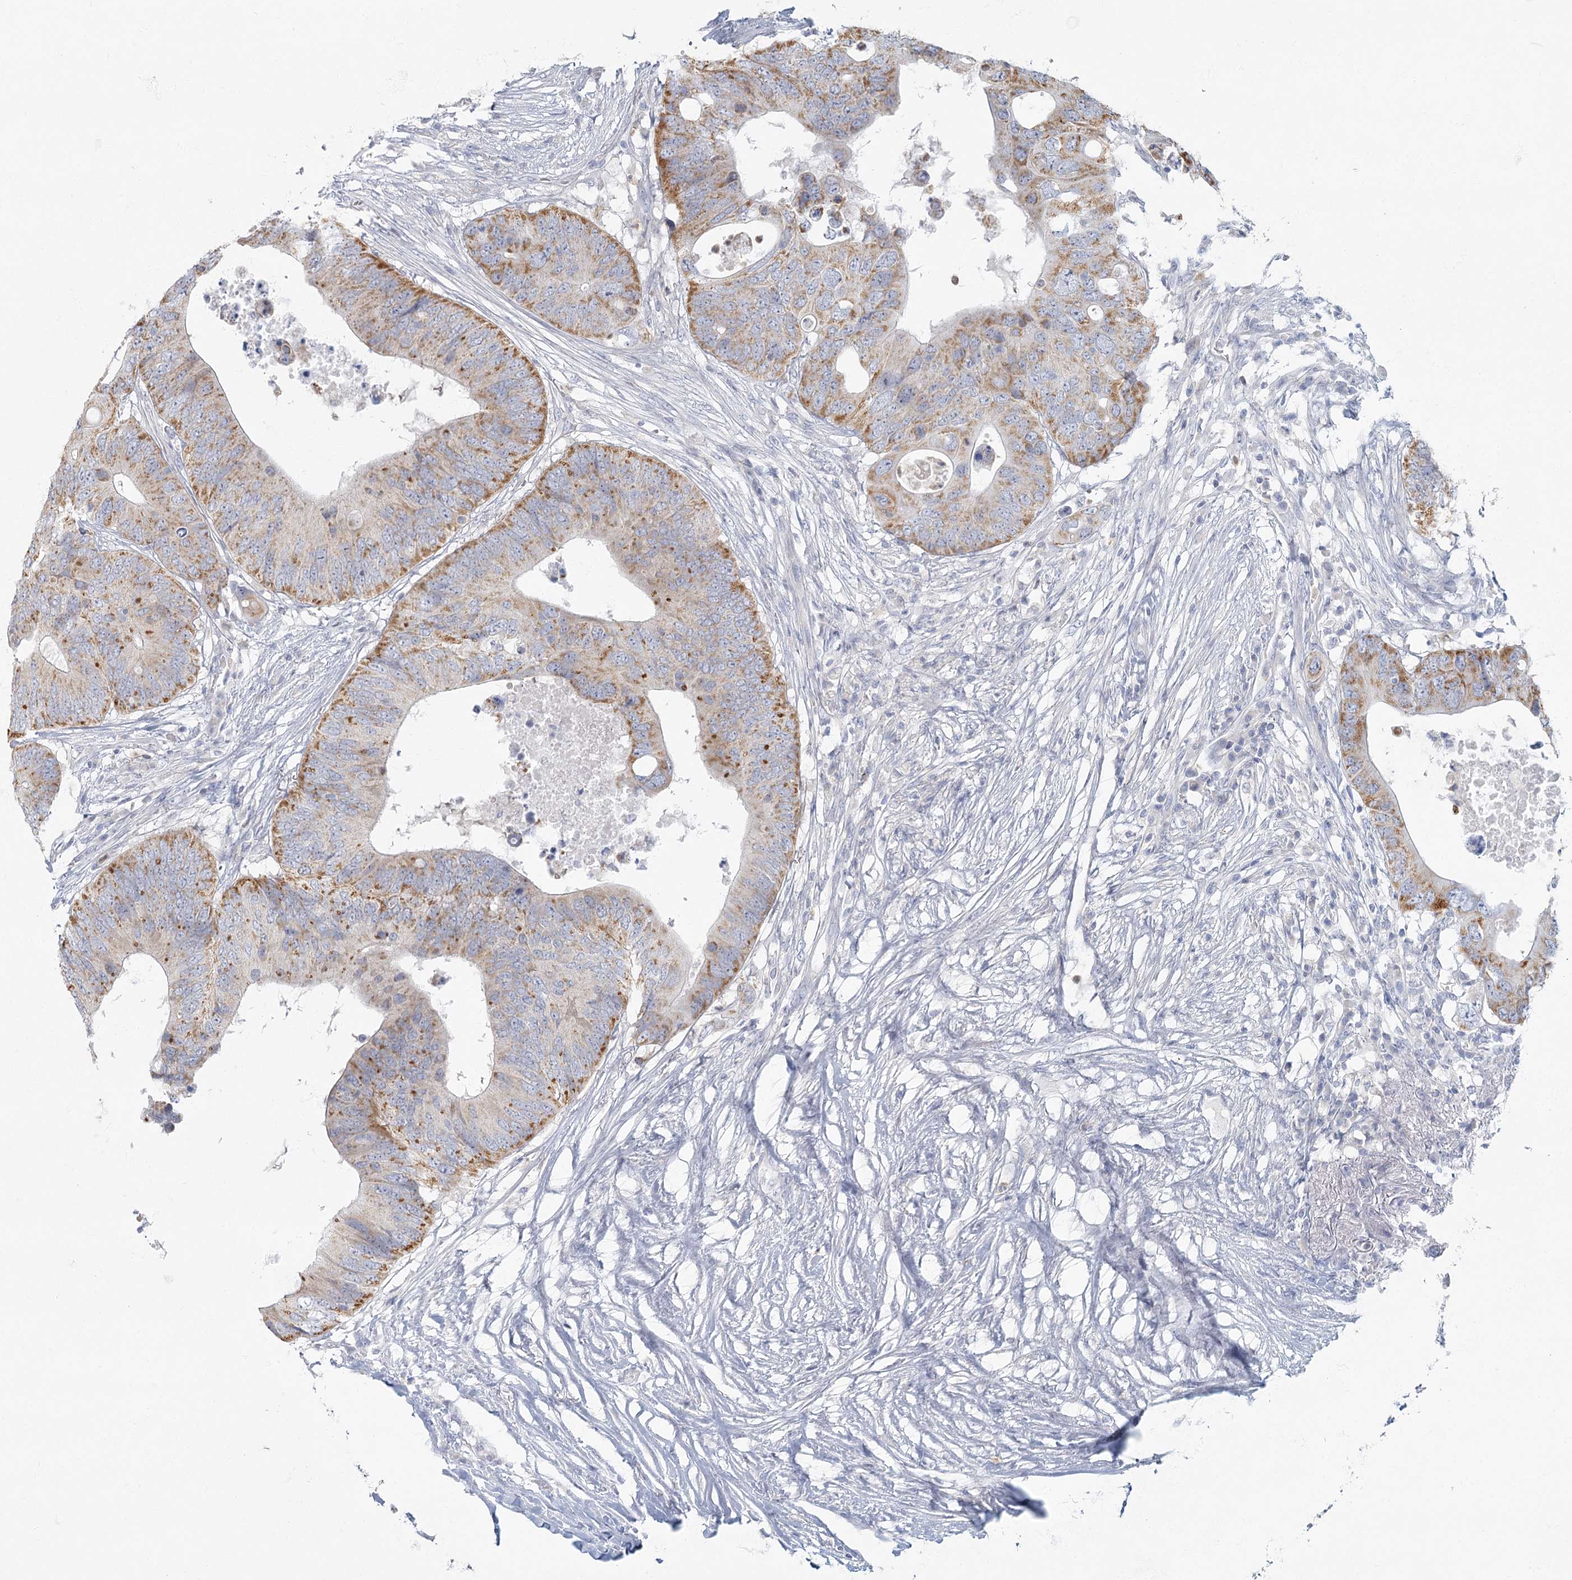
{"staining": {"intensity": "moderate", "quantity": ">75%", "location": "cytoplasmic/membranous"}, "tissue": "colorectal cancer", "cell_type": "Tumor cells", "image_type": "cancer", "snomed": [{"axis": "morphology", "description": "Adenocarcinoma, NOS"}, {"axis": "topography", "description": "Colon"}], "caption": "Protein staining reveals moderate cytoplasmic/membranous staining in about >75% of tumor cells in colorectal cancer. Immunohistochemistry stains the protein of interest in brown and the nuclei are stained blue.", "gene": "FAM110C", "patient": {"sex": "male", "age": 71}}